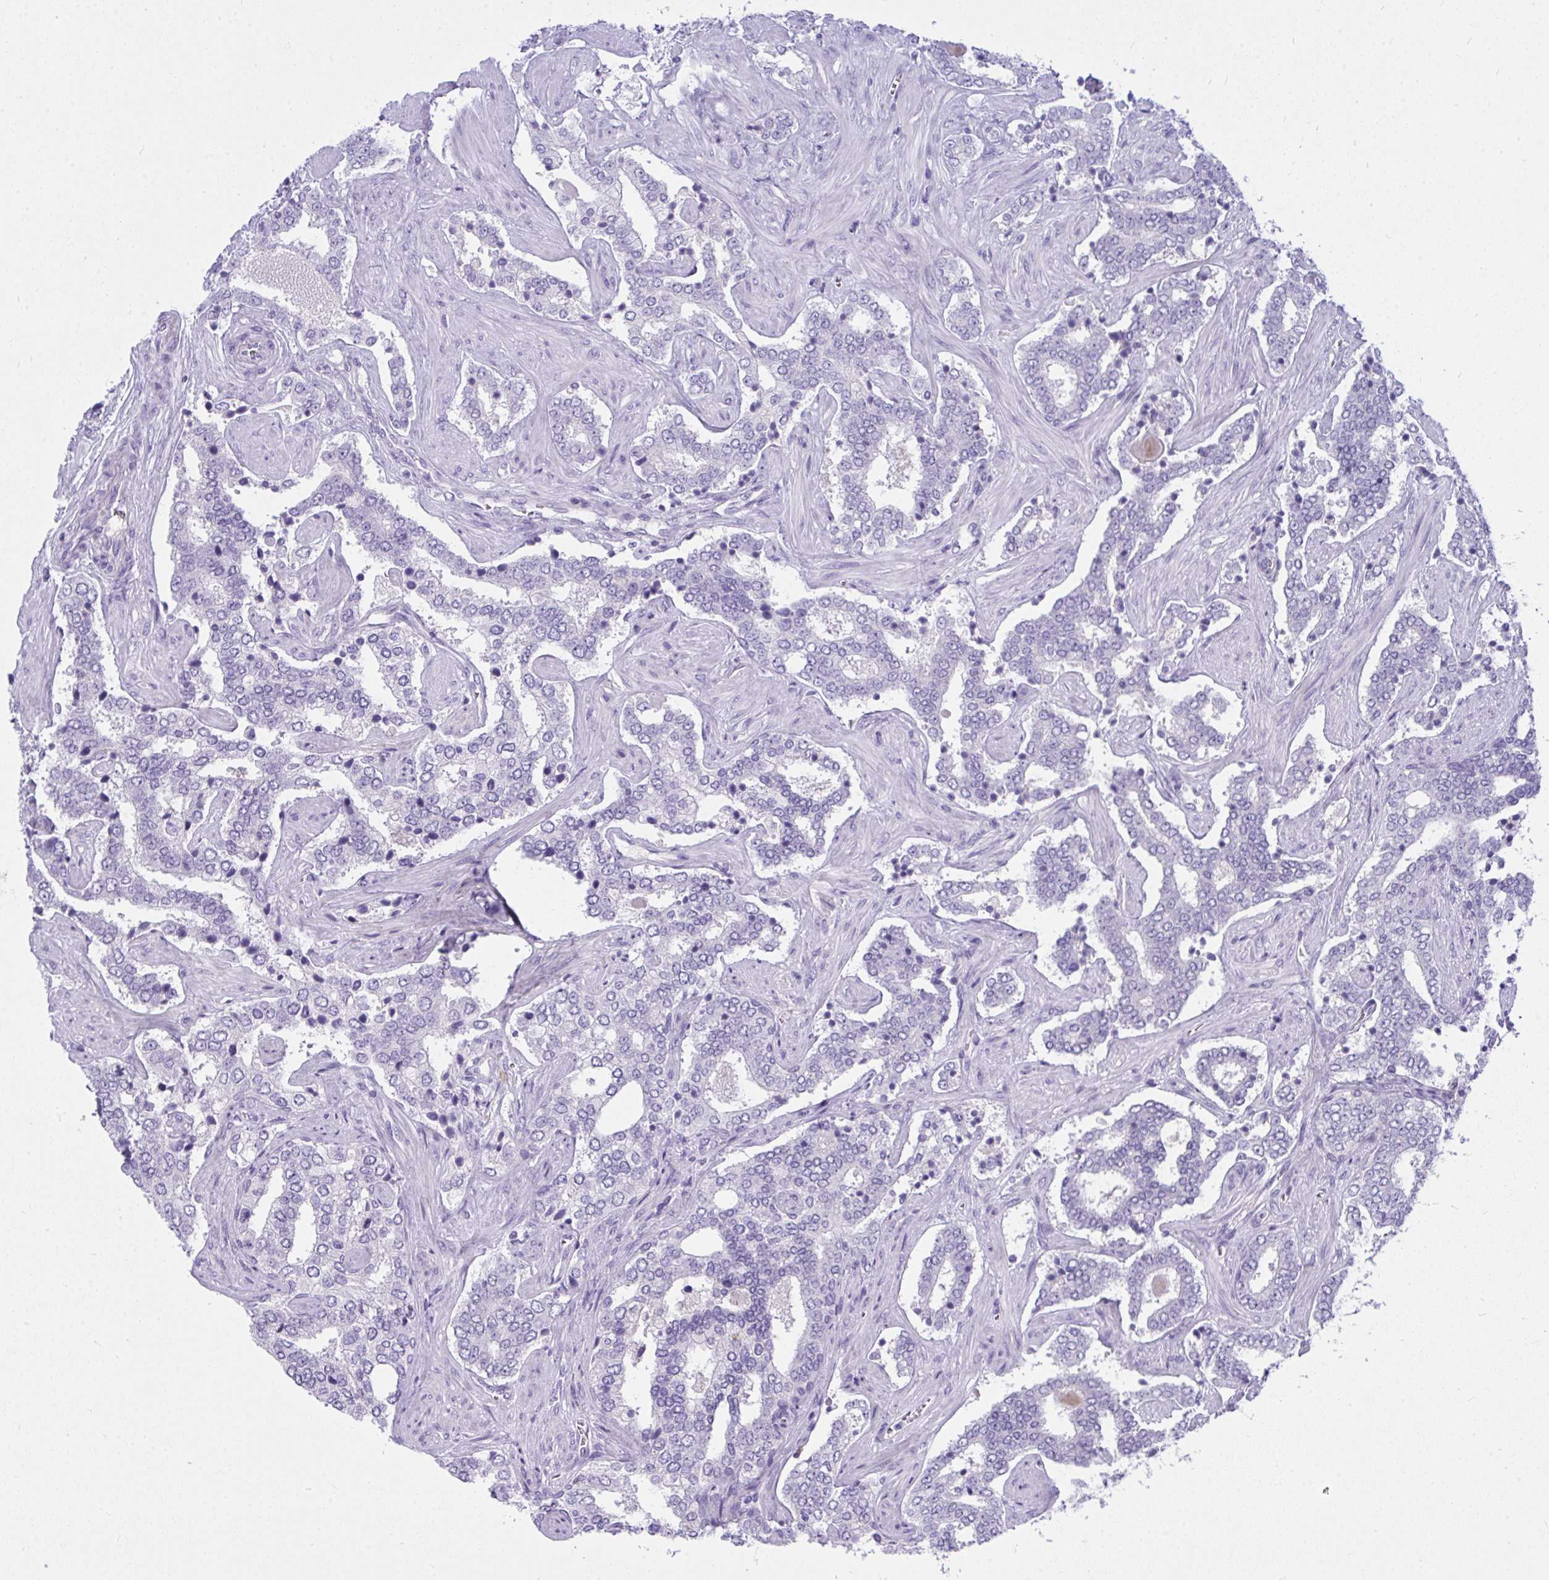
{"staining": {"intensity": "negative", "quantity": "none", "location": "none"}, "tissue": "prostate cancer", "cell_type": "Tumor cells", "image_type": "cancer", "snomed": [{"axis": "morphology", "description": "Adenocarcinoma, High grade"}, {"axis": "topography", "description": "Prostate"}], "caption": "Human prostate cancer (adenocarcinoma (high-grade)) stained for a protein using immunohistochemistry (IHC) shows no expression in tumor cells.", "gene": "LRRC36", "patient": {"sex": "male", "age": 60}}